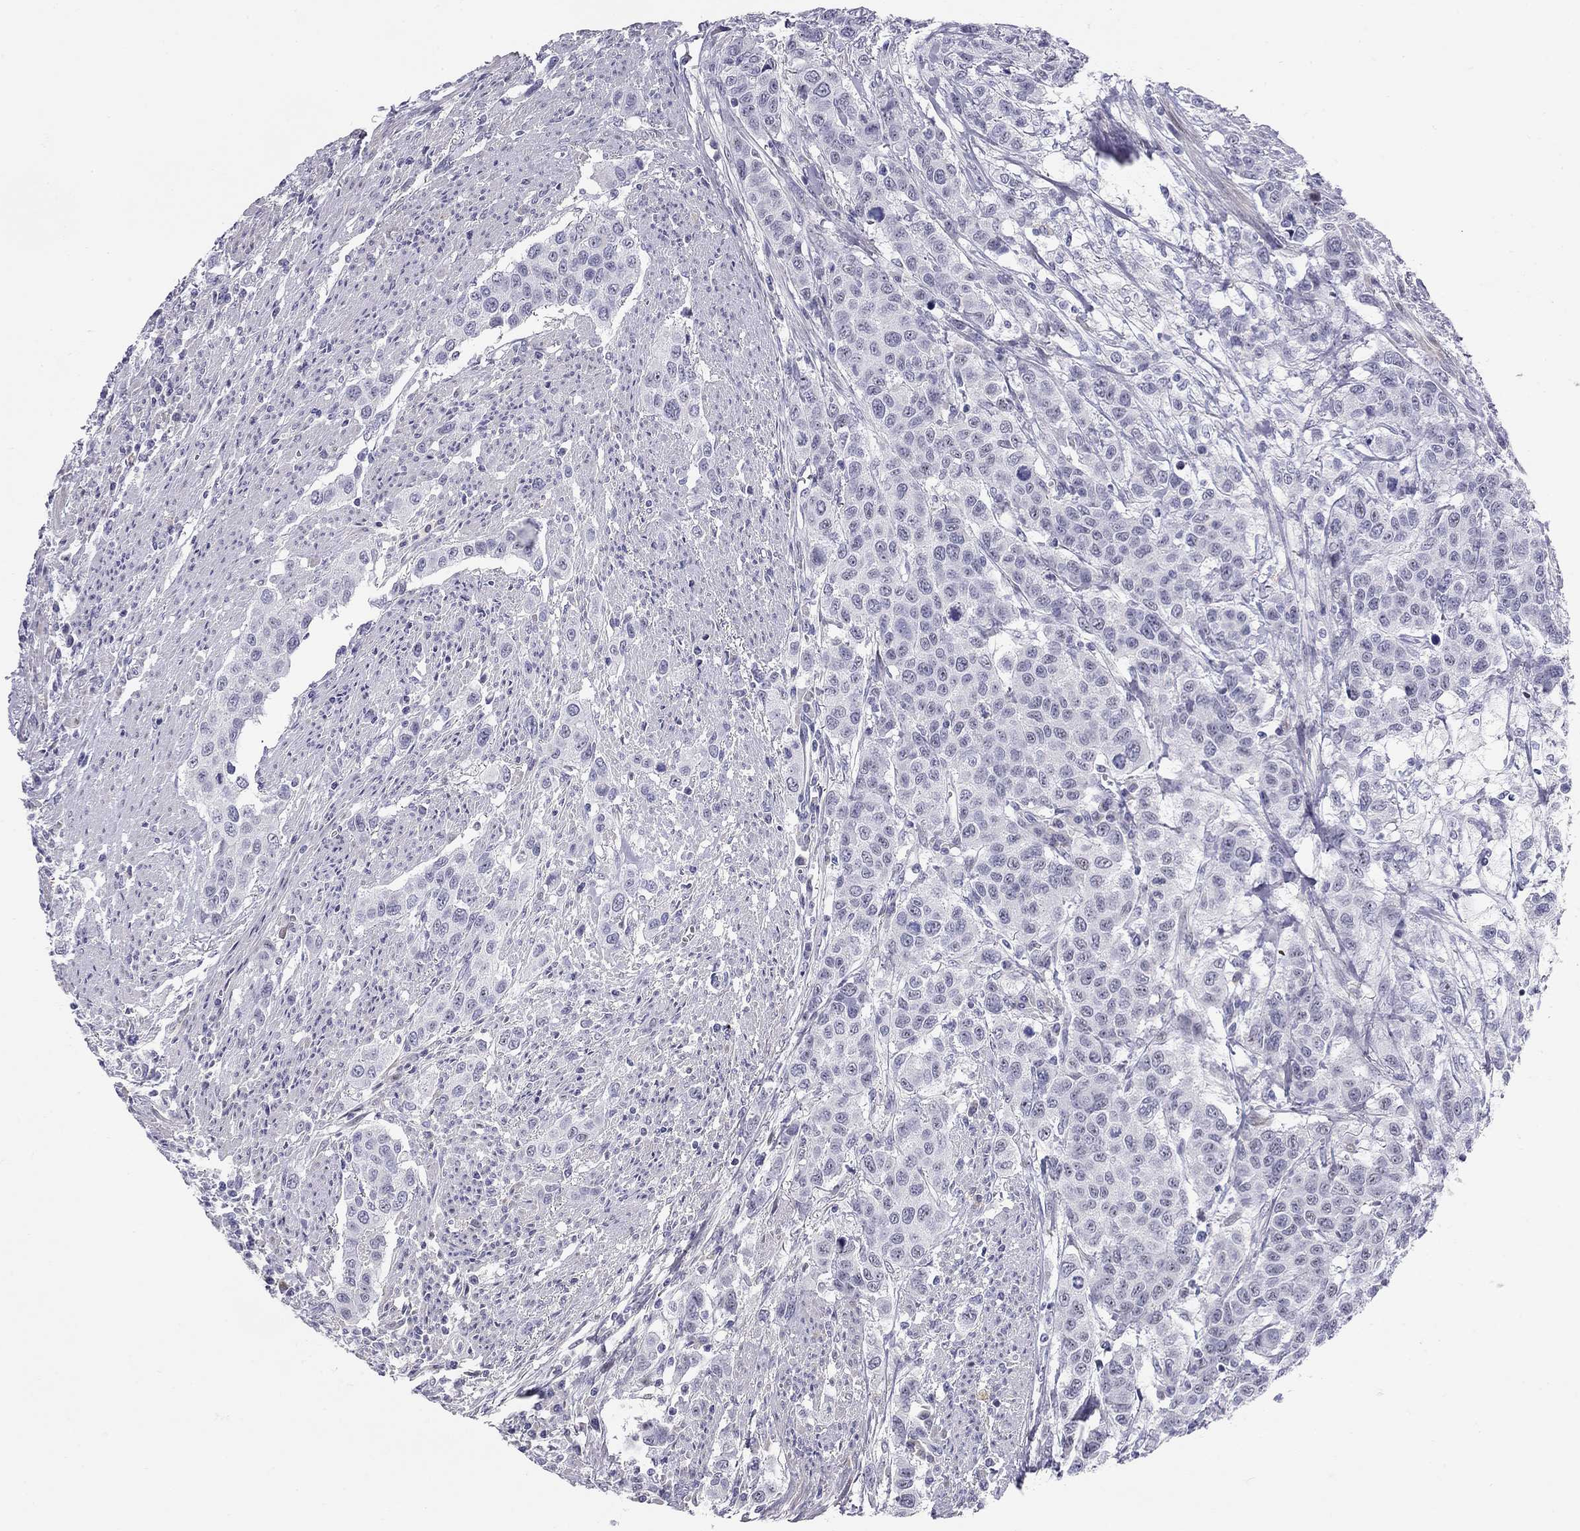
{"staining": {"intensity": "negative", "quantity": "none", "location": "none"}, "tissue": "urothelial cancer", "cell_type": "Tumor cells", "image_type": "cancer", "snomed": [{"axis": "morphology", "description": "Urothelial carcinoma, High grade"}, {"axis": "topography", "description": "Urinary bladder"}], "caption": "Micrograph shows no significant protein staining in tumor cells of urothelial cancer. (DAB (3,3'-diaminobenzidine) immunohistochemistry visualized using brightfield microscopy, high magnification).", "gene": "C8orf88", "patient": {"sex": "female", "age": 58}}